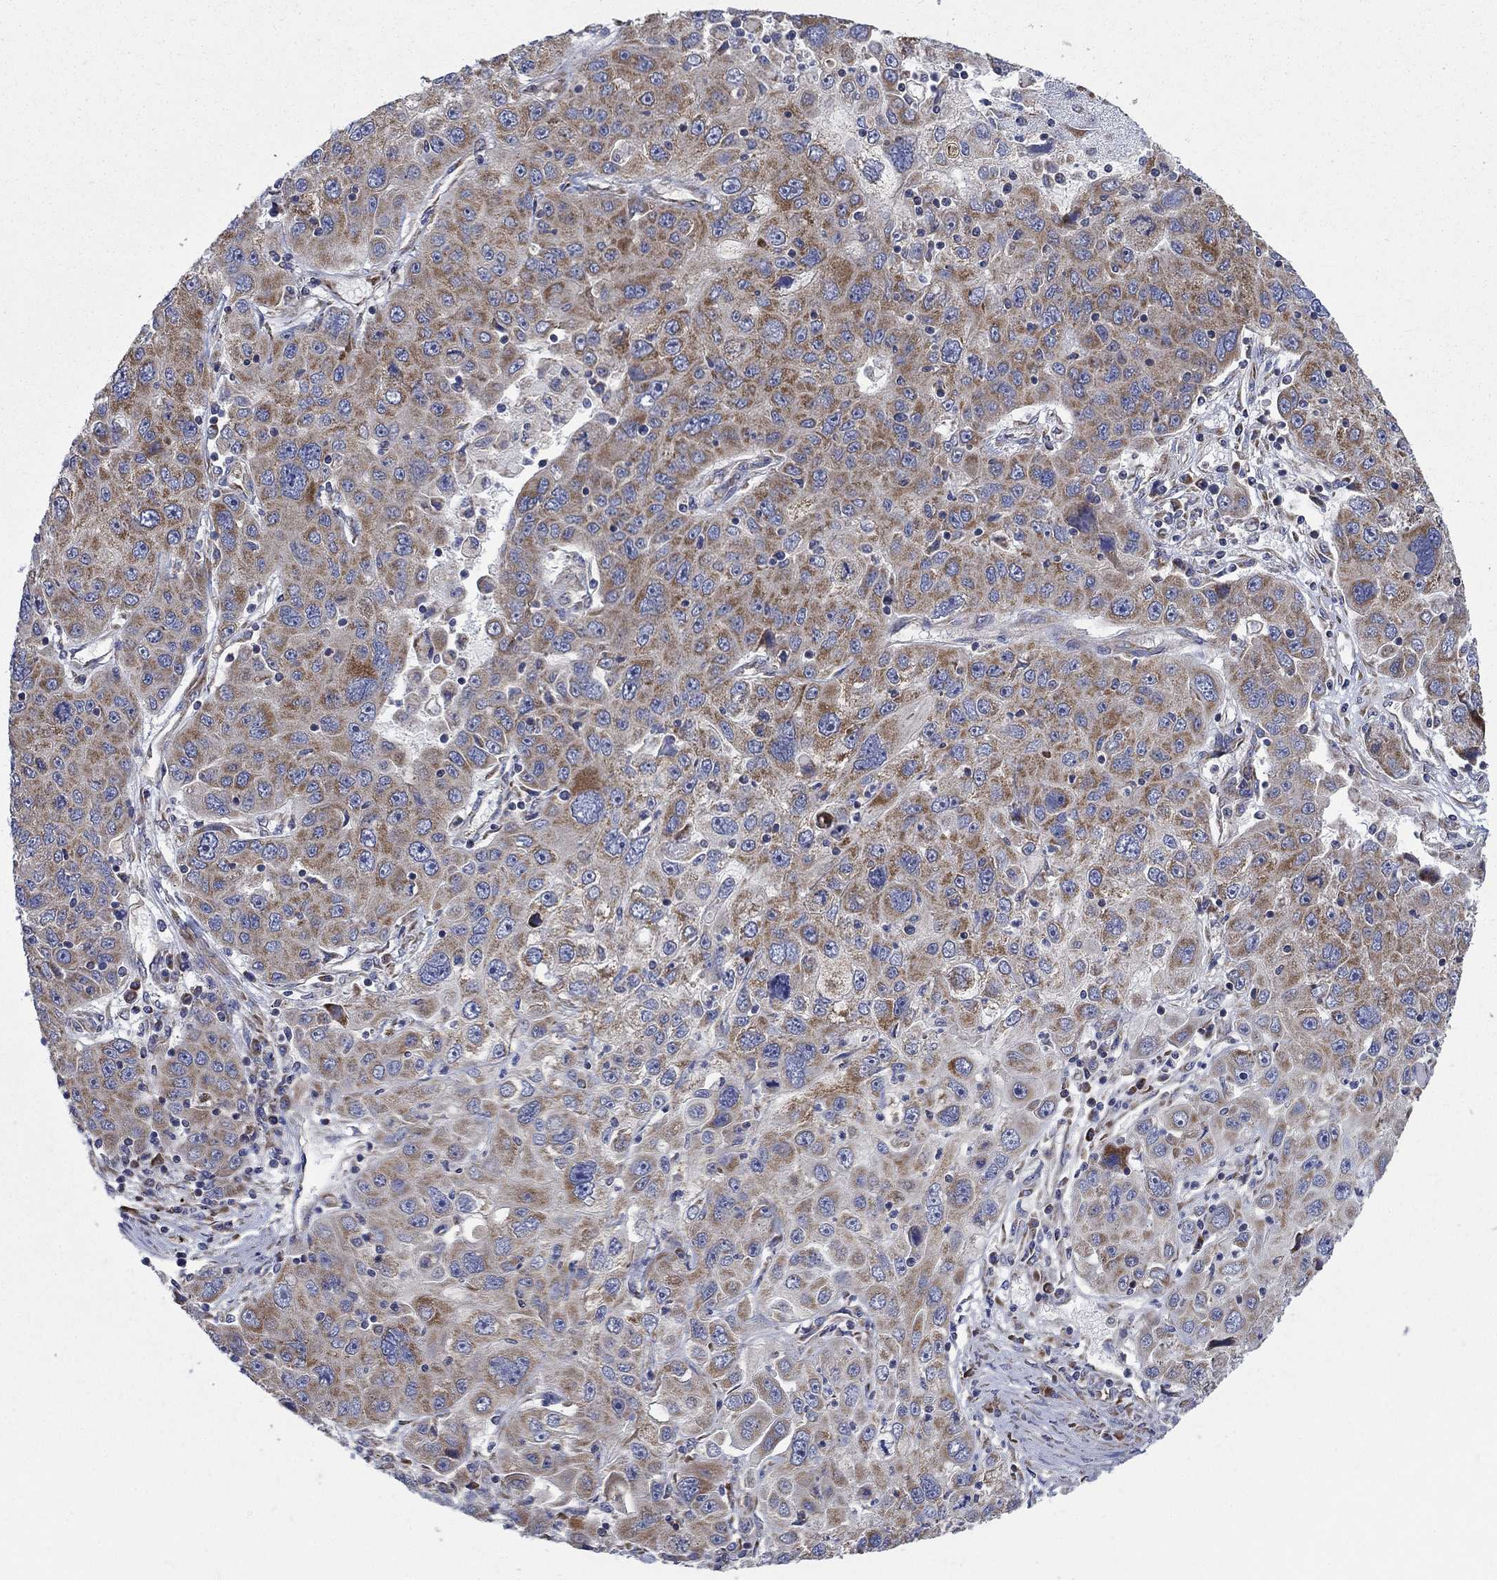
{"staining": {"intensity": "moderate", "quantity": "25%-75%", "location": "cytoplasmic/membranous"}, "tissue": "stomach cancer", "cell_type": "Tumor cells", "image_type": "cancer", "snomed": [{"axis": "morphology", "description": "Adenocarcinoma, NOS"}, {"axis": "topography", "description": "Stomach"}], "caption": "DAB (3,3'-diaminobenzidine) immunohistochemical staining of adenocarcinoma (stomach) reveals moderate cytoplasmic/membranous protein staining in approximately 25%-75% of tumor cells.", "gene": "RPLP0", "patient": {"sex": "male", "age": 56}}